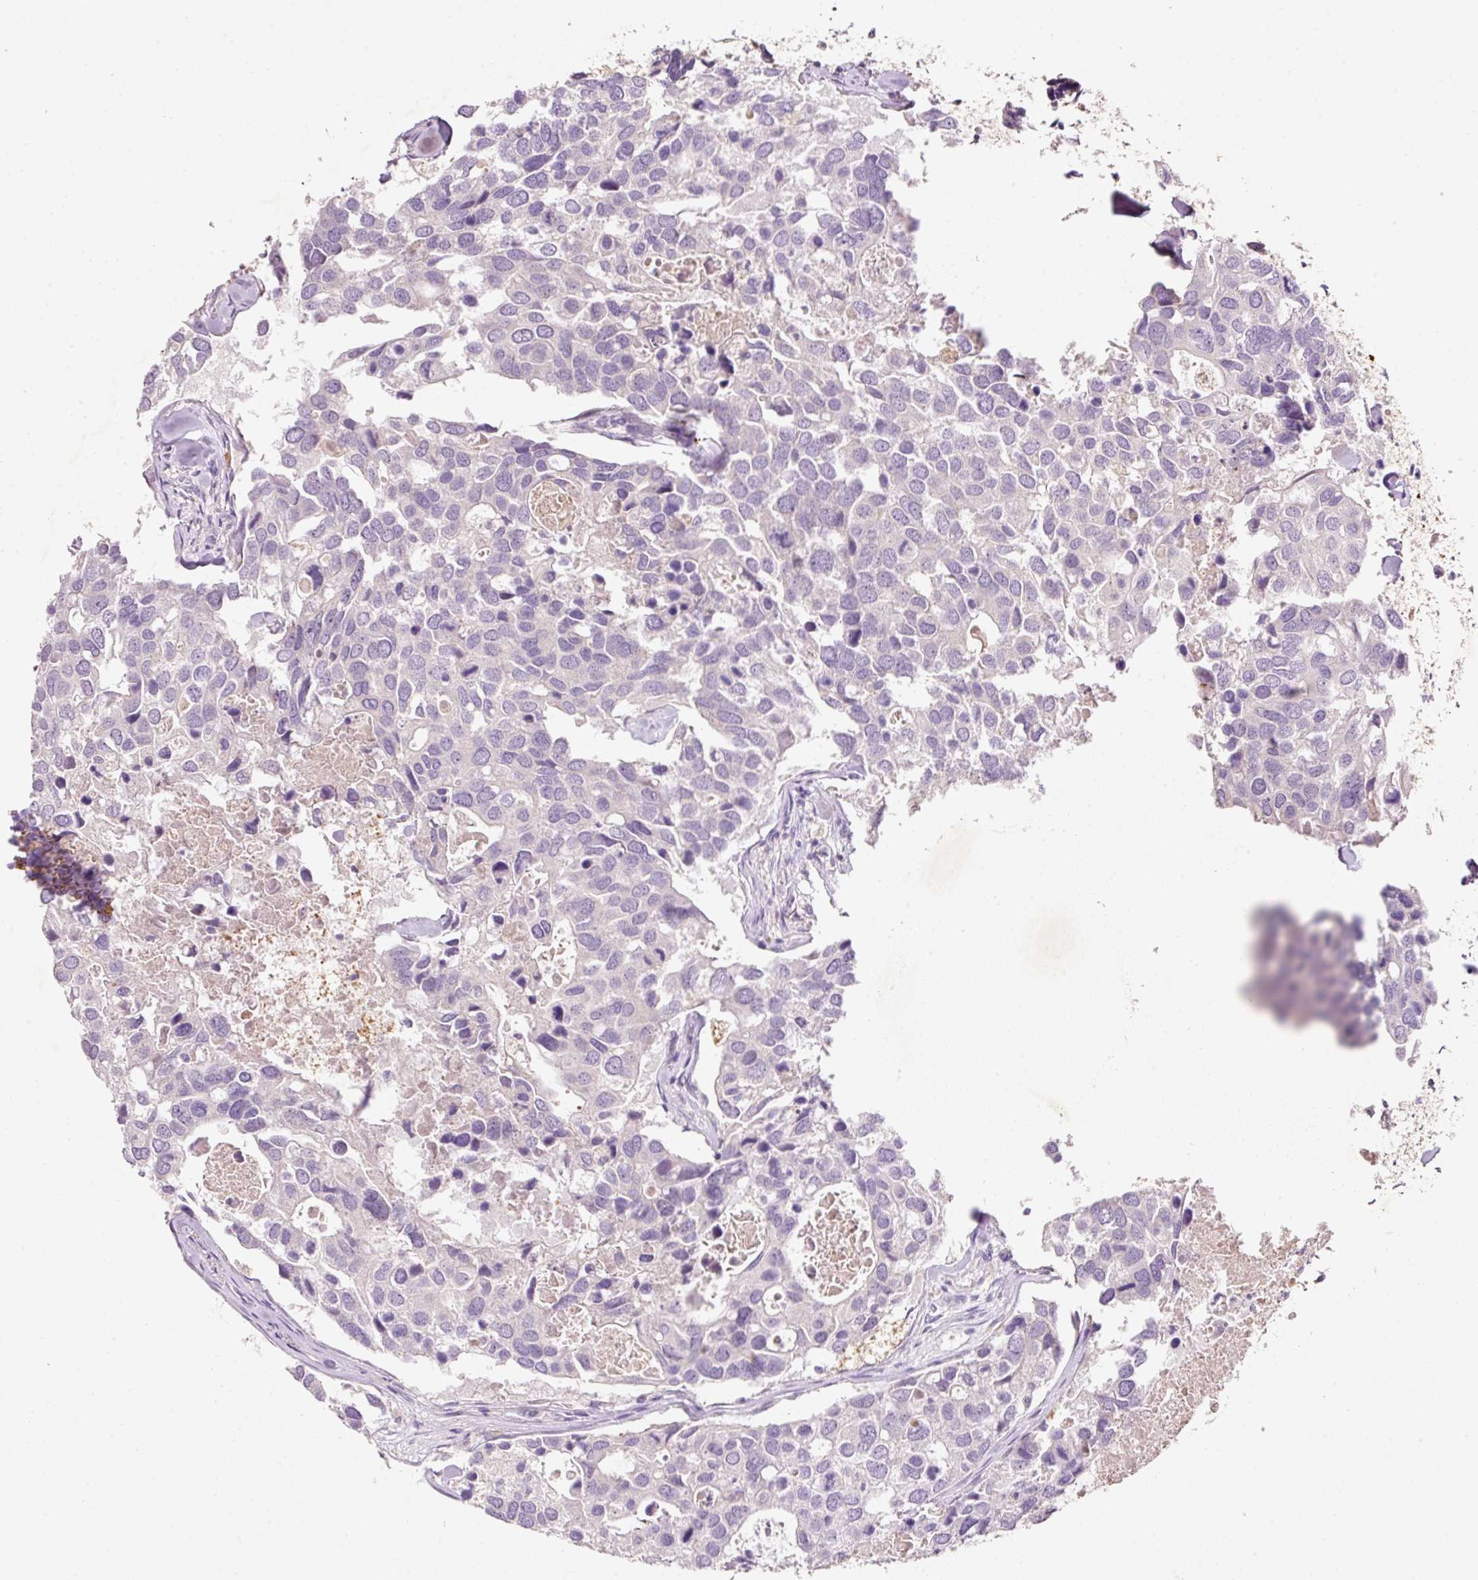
{"staining": {"intensity": "negative", "quantity": "none", "location": "none"}, "tissue": "breast cancer", "cell_type": "Tumor cells", "image_type": "cancer", "snomed": [{"axis": "morphology", "description": "Duct carcinoma"}, {"axis": "topography", "description": "Breast"}], "caption": "There is no significant expression in tumor cells of breast cancer.", "gene": "TENT5C", "patient": {"sex": "female", "age": 83}}